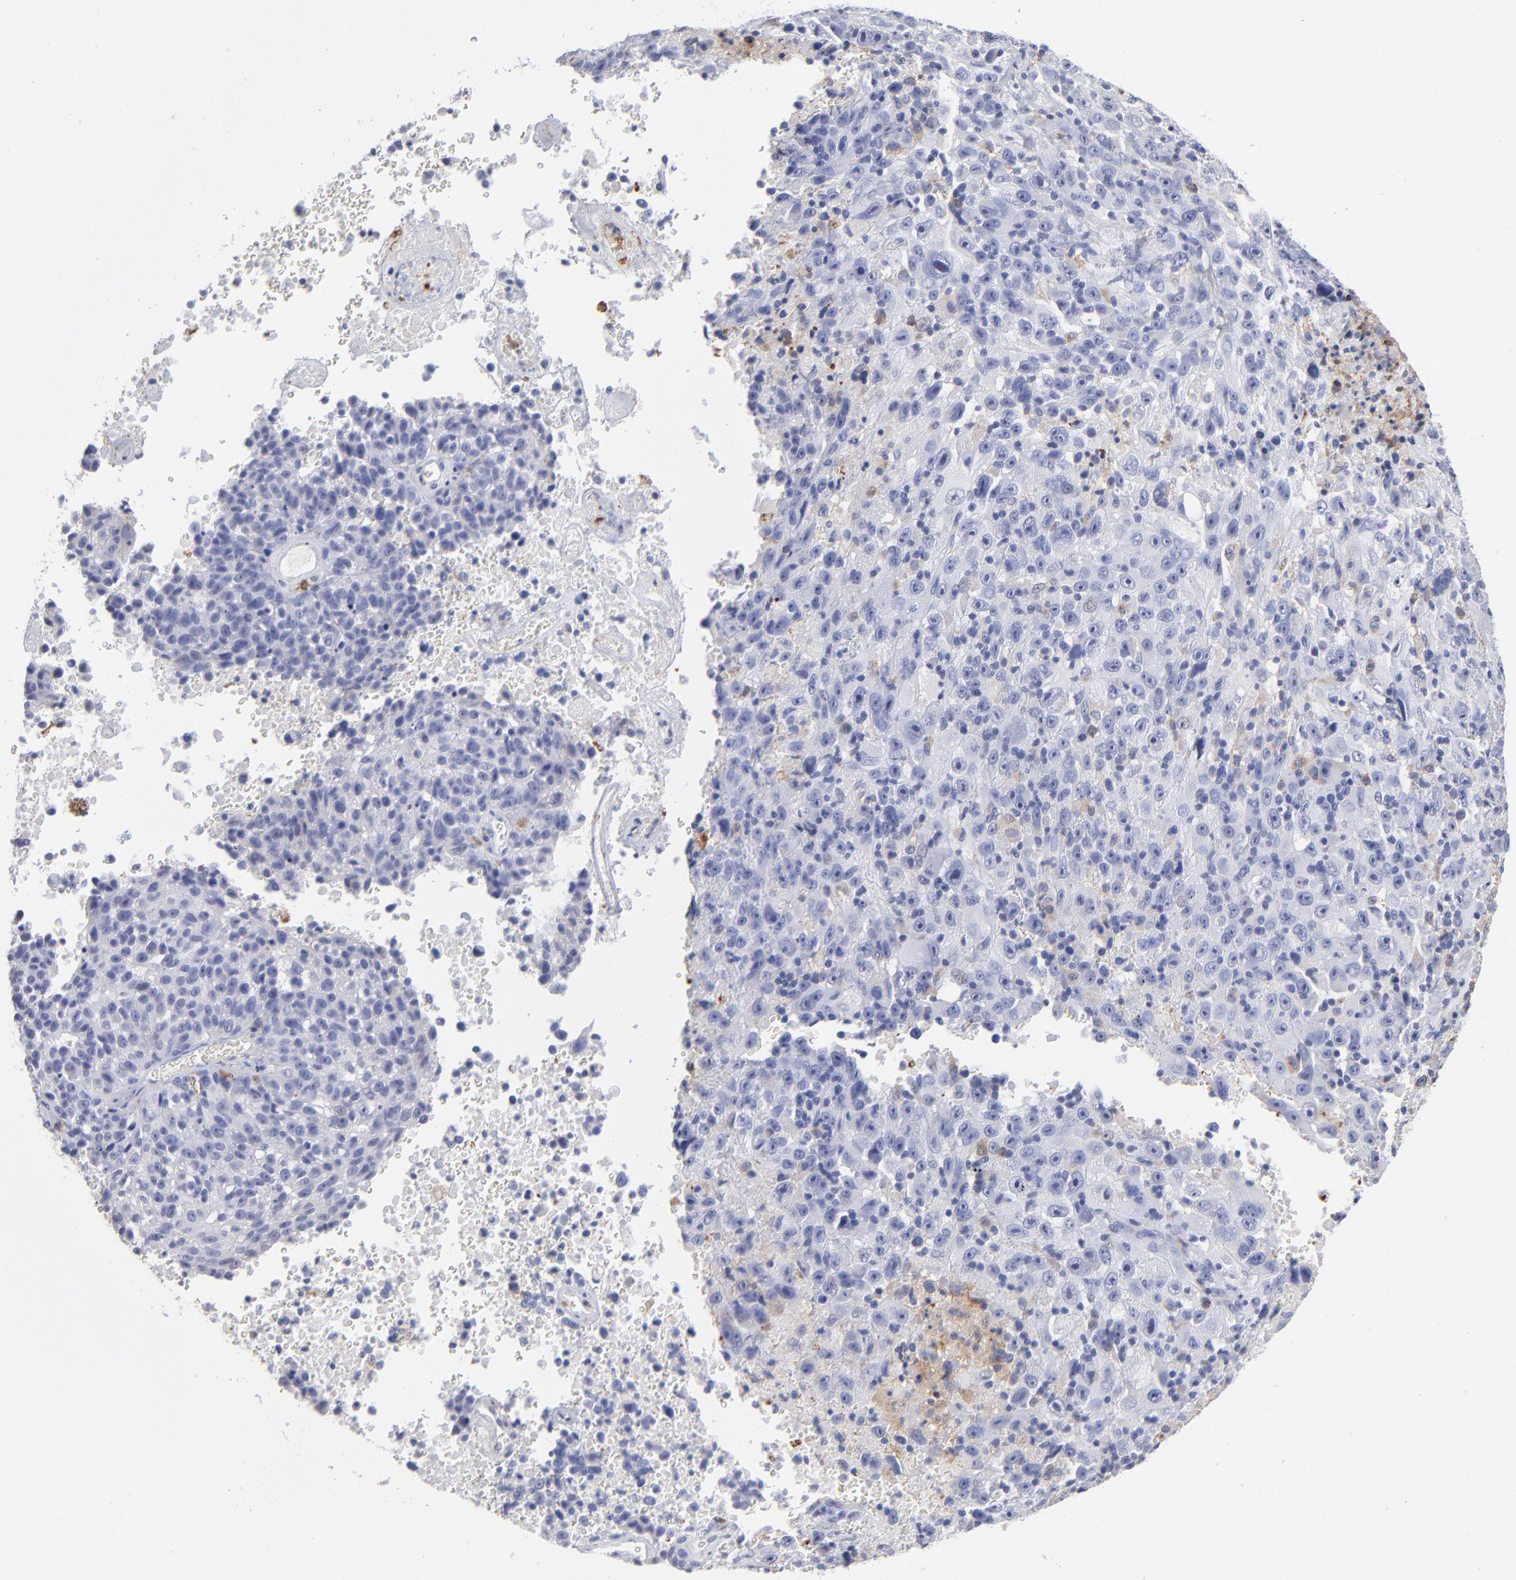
{"staining": {"intensity": "negative", "quantity": "none", "location": "none"}, "tissue": "melanoma", "cell_type": "Tumor cells", "image_type": "cancer", "snomed": [{"axis": "morphology", "description": "Malignant melanoma, Metastatic site"}, {"axis": "topography", "description": "Cerebral cortex"}], "caption": "Immunohistochemistry (IHC) photomicrograph of melanoma stained for a protein (brown), which shows no positivity in tumor cells. (Brightfield microscopy of DAB (3,3'-diaminobenzidine) IHC at high magnification).", "gene": "CD180", "patient": {"sex": "female", "age": 52}}